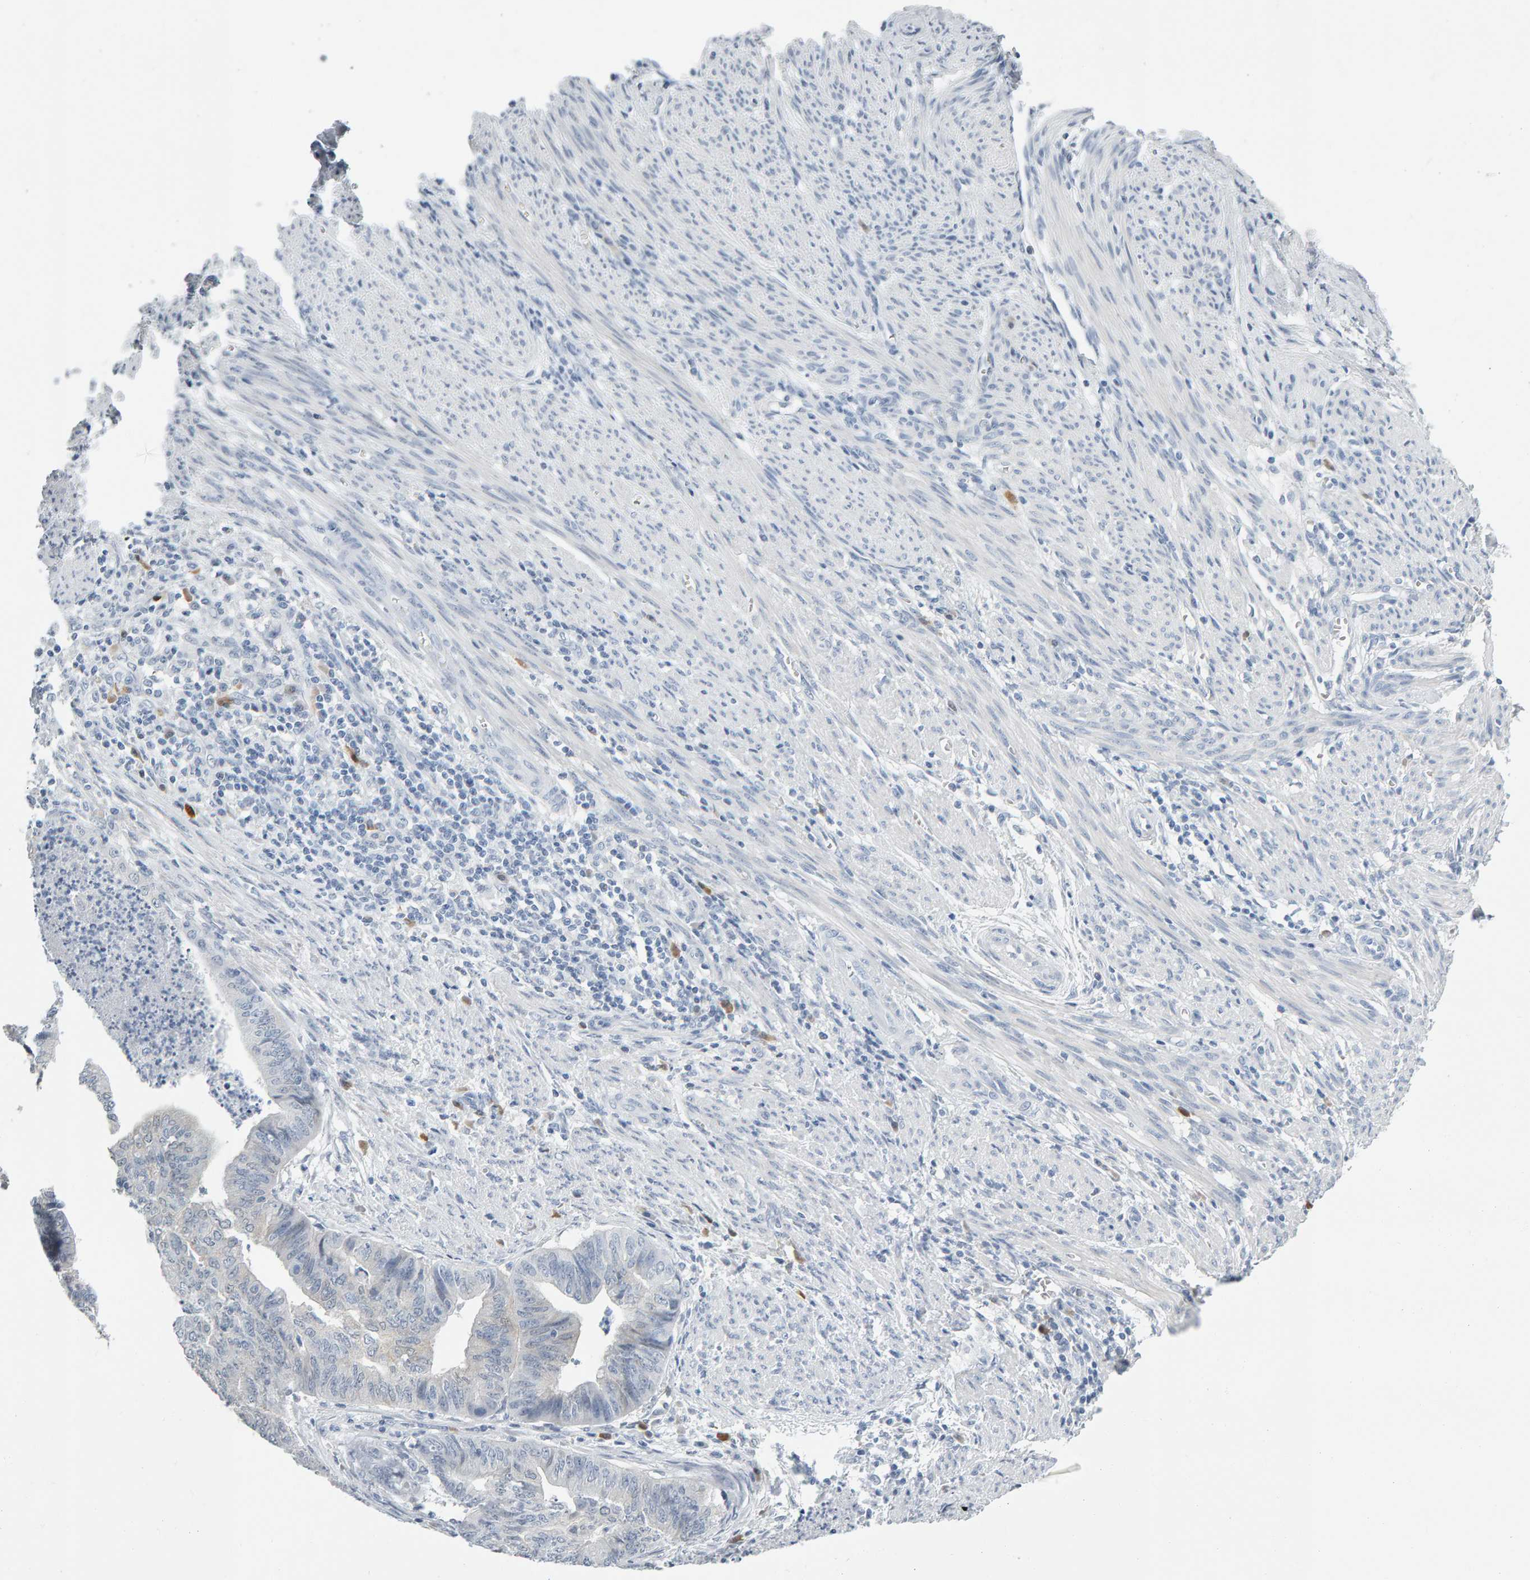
{"staining": {"intensity": "weak", "quantity": "<25%", "location": "cytoplasmic/membranous"}, "tissue": "endometrial cancer", "cell_type": "Tumor cells", "image_type": "cancer", "snomed": [{"axis": "morphology", "description": "Polyp, NOS"}, {"axis": "morphology", "description": "Adenocarcinoma, NOS"}, {"axis": "morphology", "description": "Adenoma, NOS"}, {"axis": "topography", "description": "Endometrium"}], "caption": "Immunohistochemical staining of human endometrial cancer demonstrates no significant staining in tumor cells.", "gene": "CTH", "patient": {"sex": "female", "age": 79}}